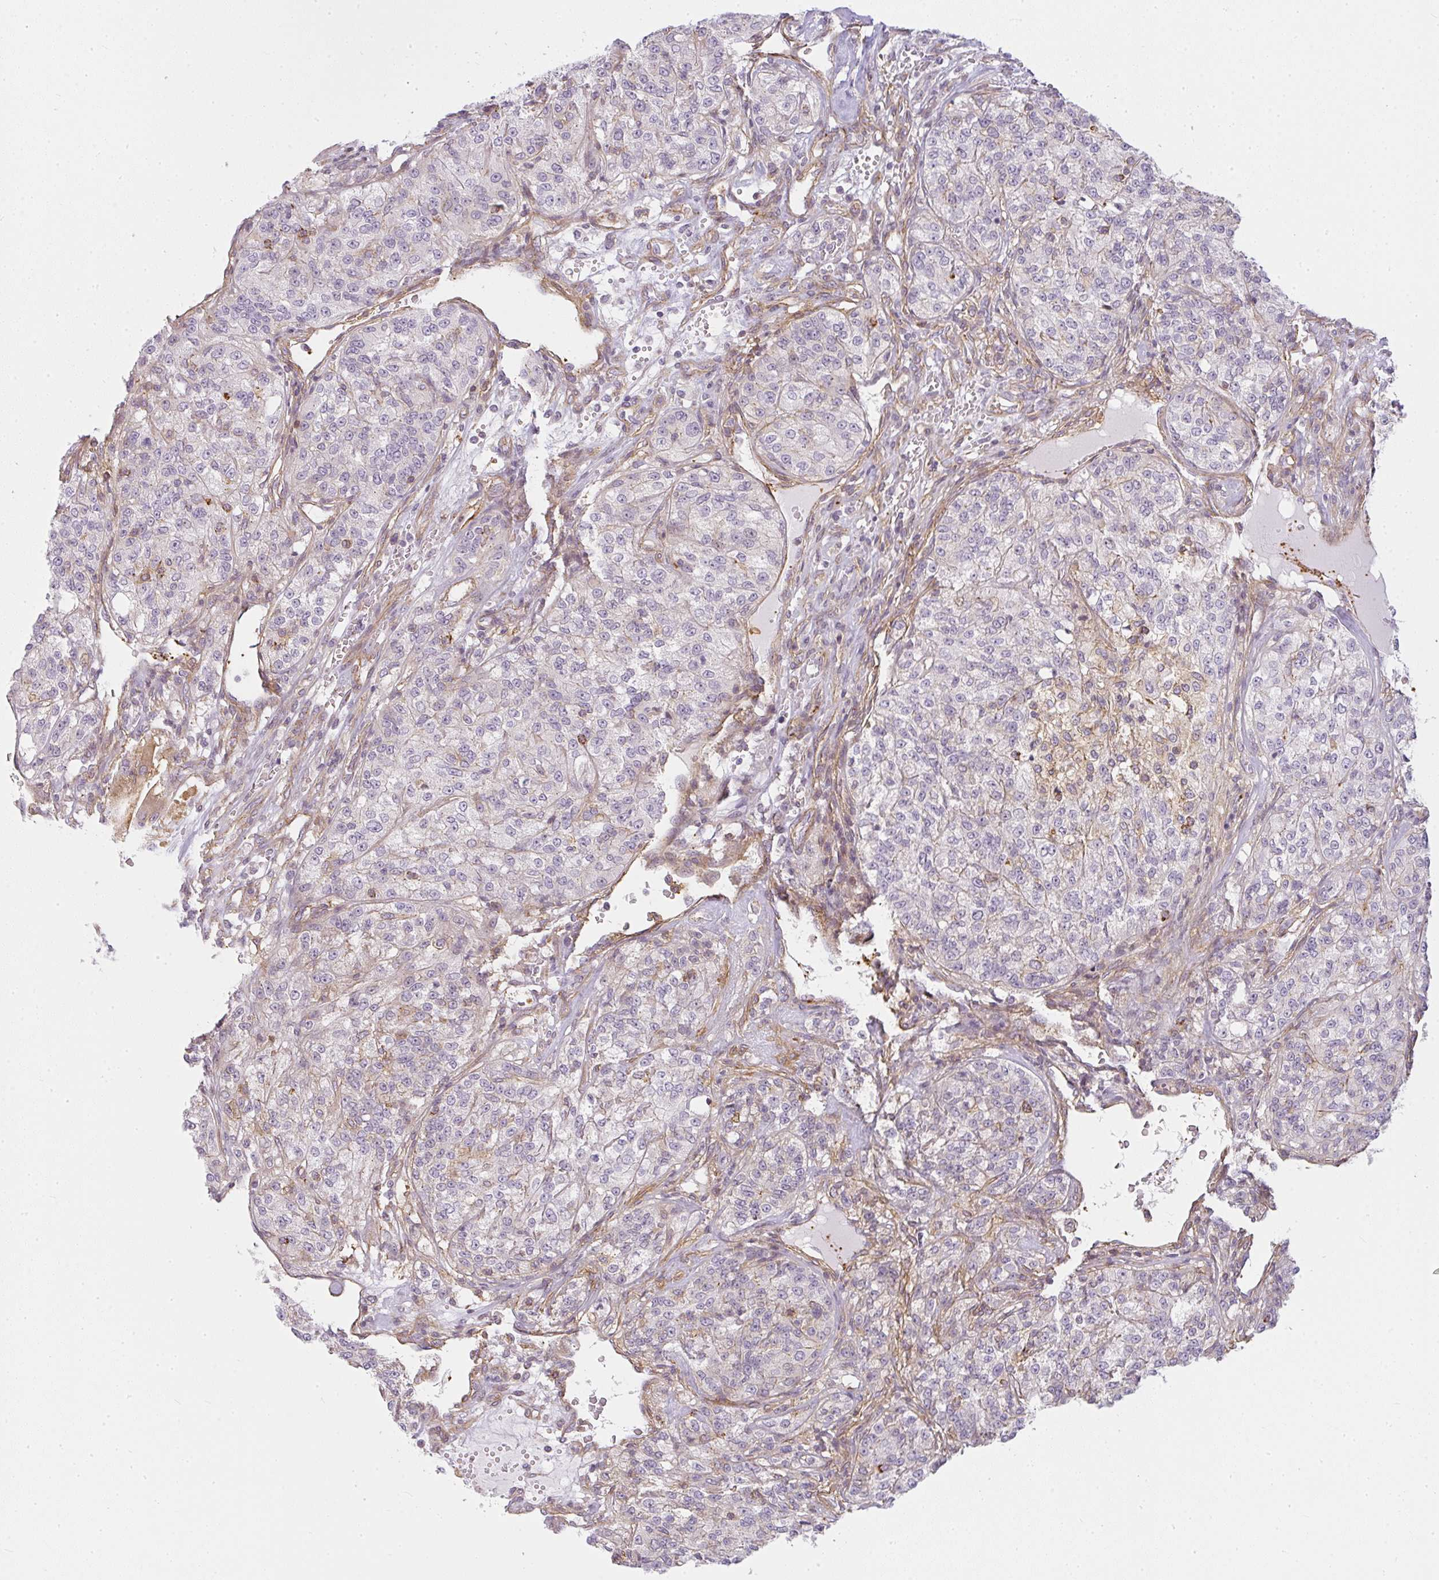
{"staining": {"intensity": "weak", "quantity": "<25%", "location": "cytoplasmic/membranous"}, "tissue": "renal cancer", "cell_type": "Tumor cells", "image_type": "cancer", "snomed": [{"axis": "morphology", "description": "Adenocarcinoma, NOS"}, {"axis": "topography", "description": "Kidney"}], "caption": "DAB immunohistochemical staining of human renal adenocarcinoma demonstrates no significant expression in tumor cells. (DAB (3,3'-diaminobenzidine) IHC, high magnification).", "gene": "SULF1", "patient": {"sex": "female", "age": 63}}